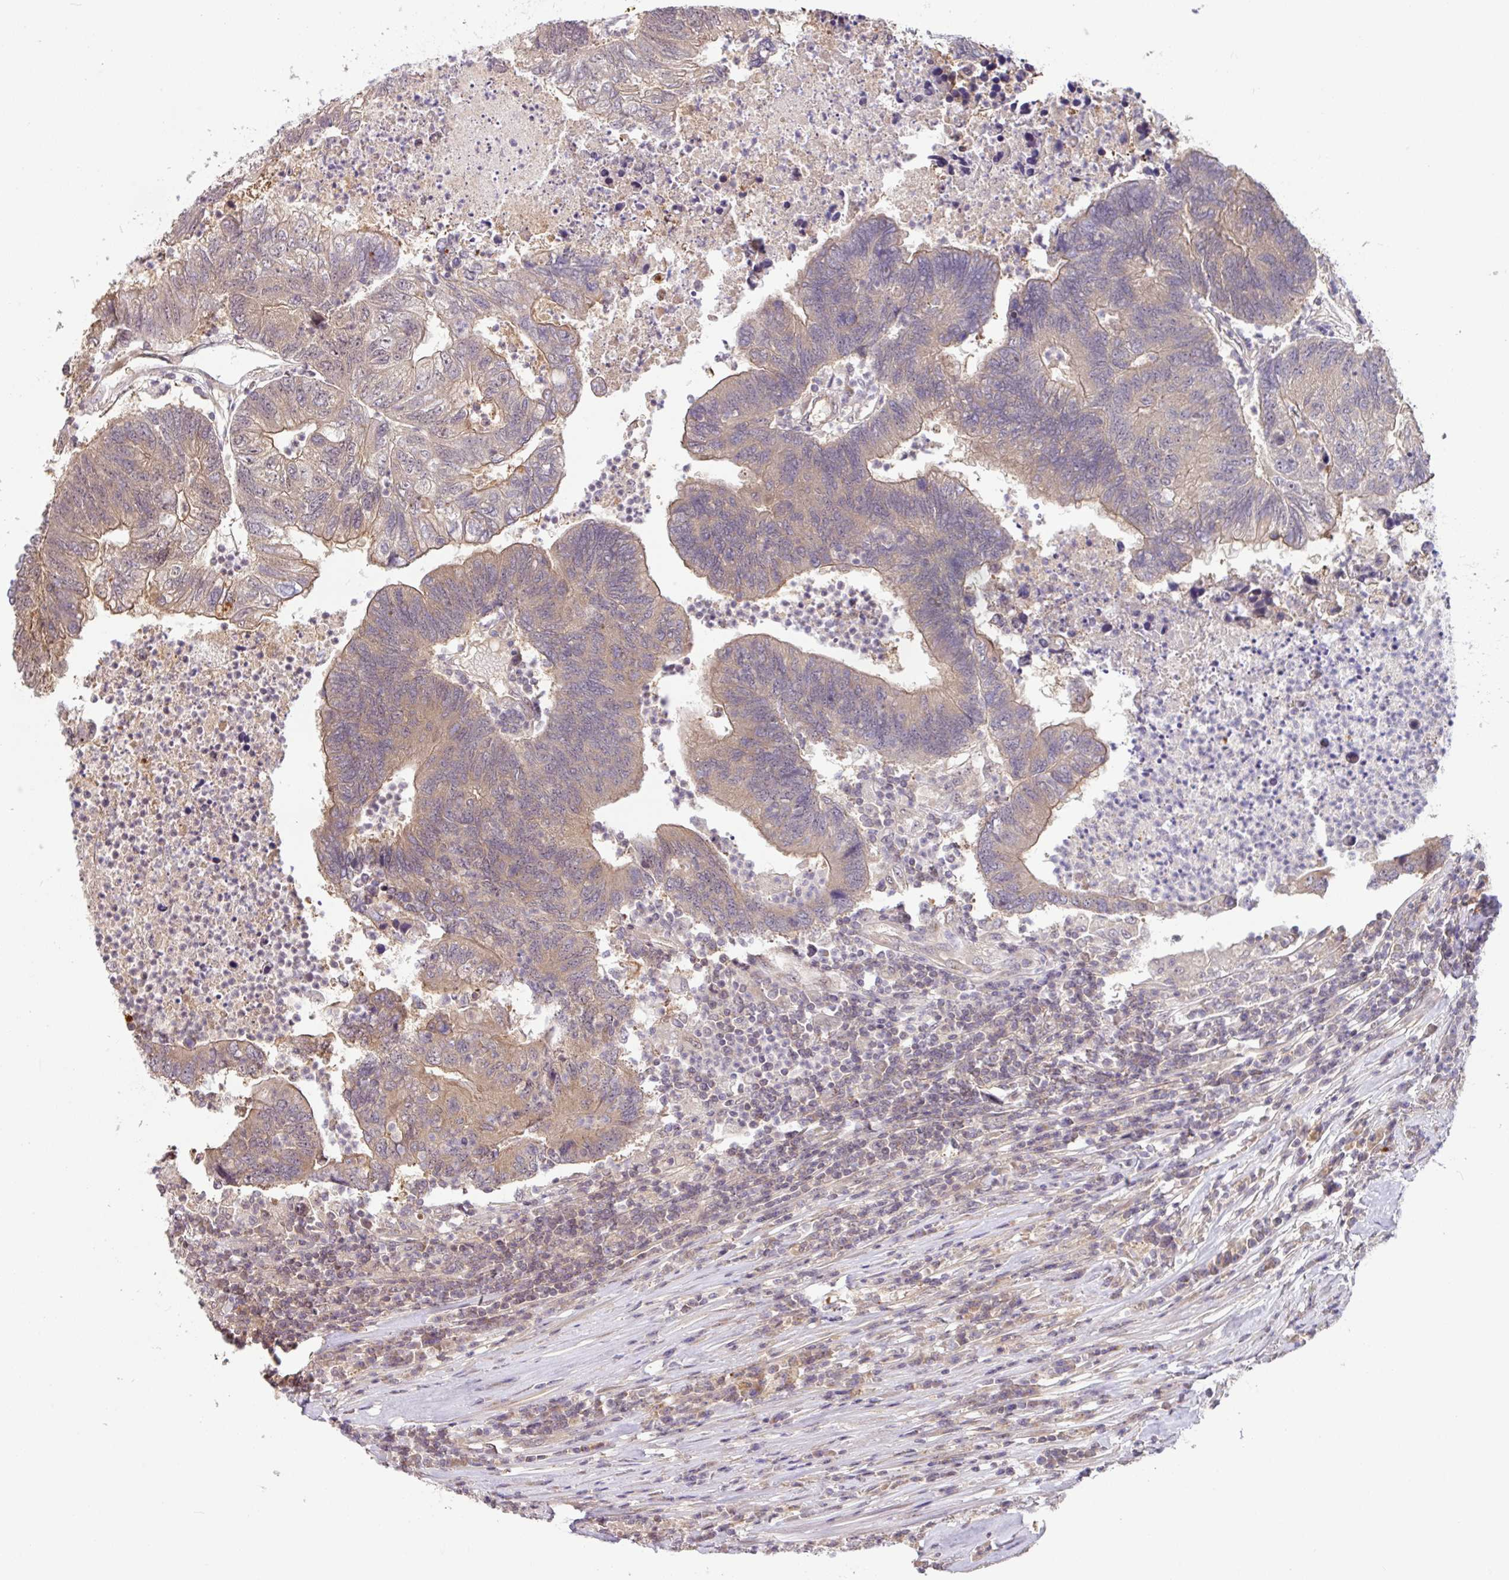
{"staining": {"intensity": "weak", "quantity": "25%-75%", "location": "cytoplasmic/membranous"}, "tissue": "colorectal cancer", "cell_type": "Tumor cells", "image_type": "cancer", "snomed": [{"axis": "morphology", "description": "Adenocarcinoma, NOS"}, {"axis": "topography", "description": "Colon"}], "caption": "Weak cytoplasmic/membranous staining for a protein is present in approximately 25%-75% of tumor cells of adenocarcinoma (colorectal) using immunohistochemistry (IHC).", "gene": "SHB", "patient": {"sex": "female", "age": 48}}